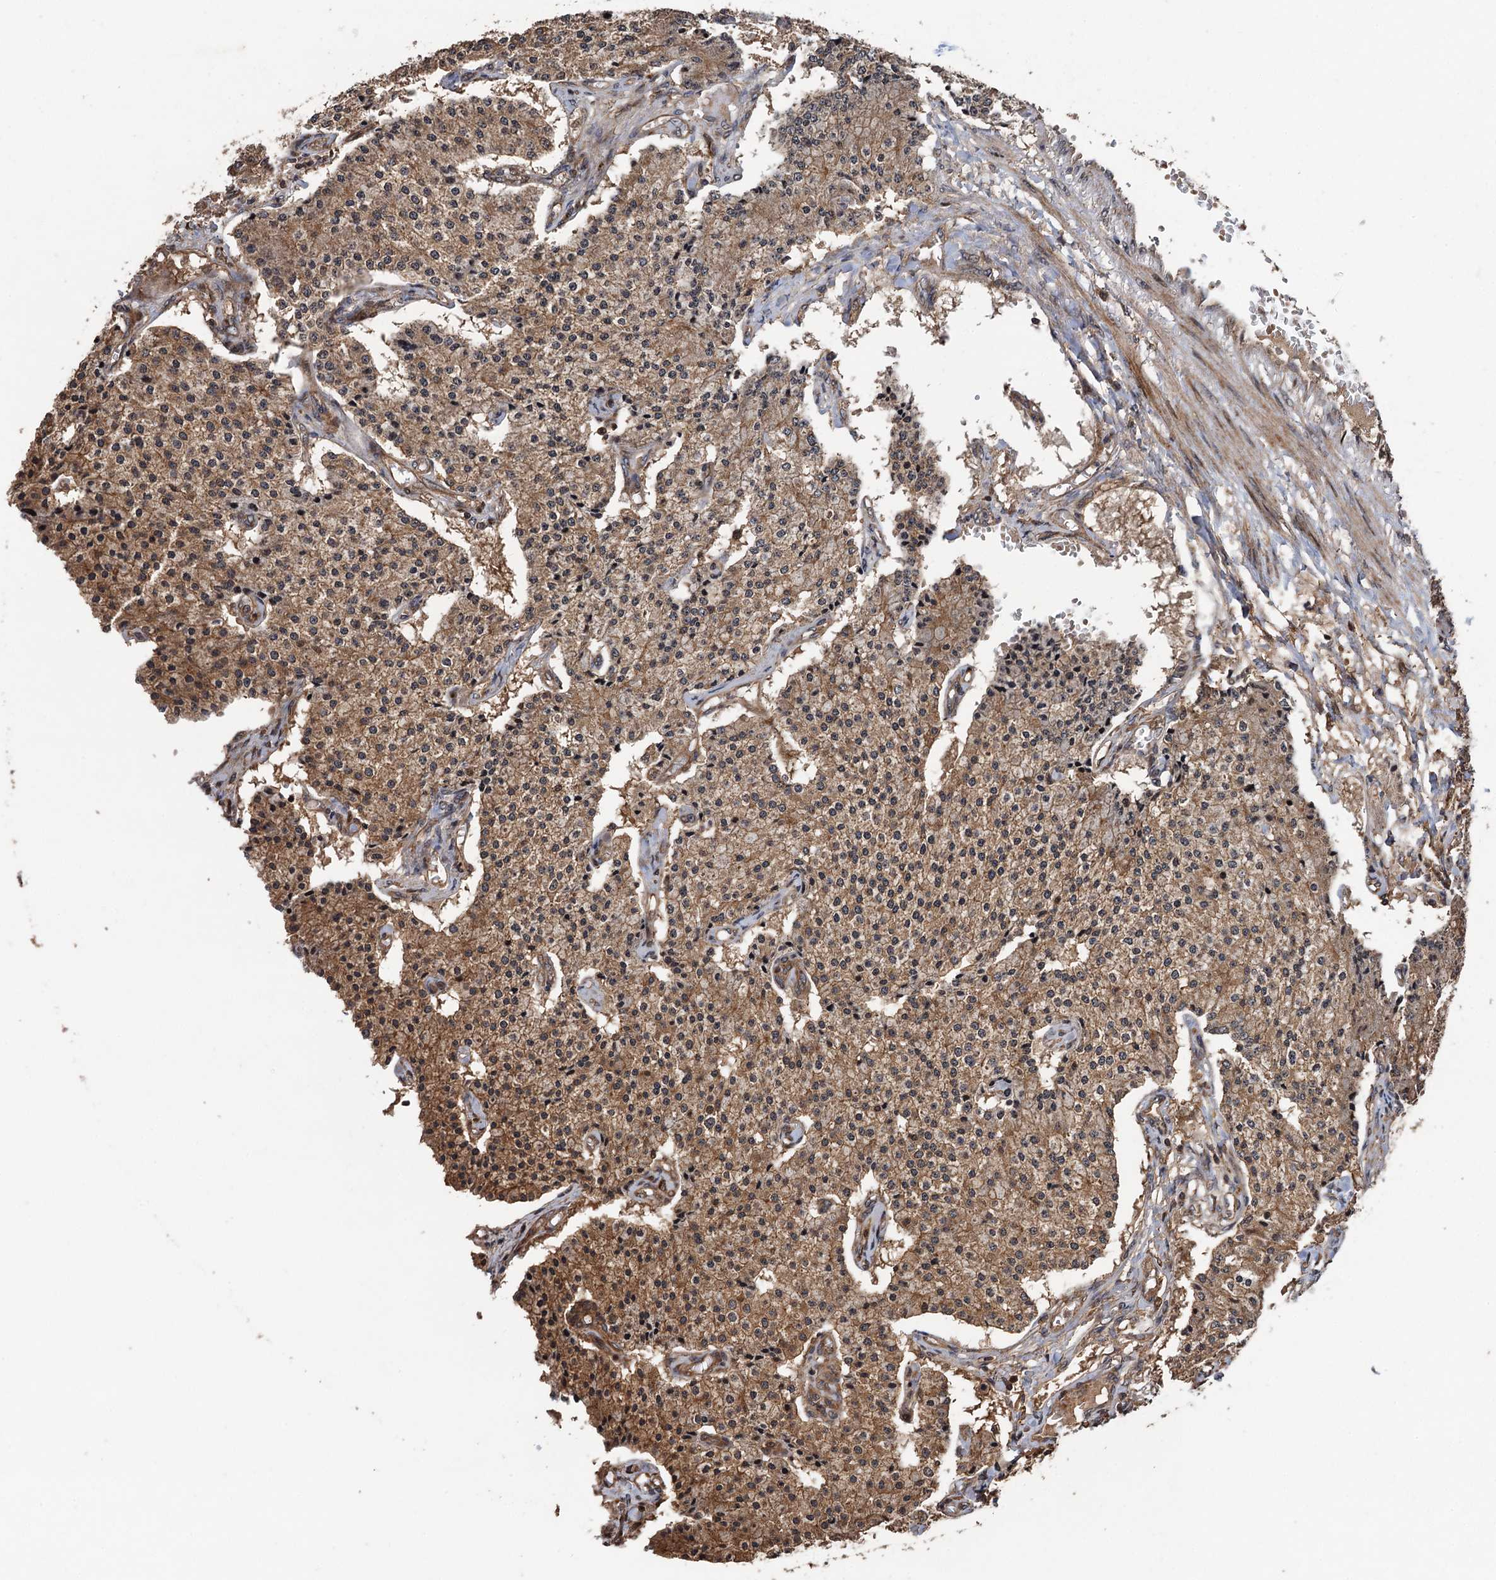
{"staining": {"intensity": "moderate", "quantity": ">75%", "location": "cytoplasmic/membranous"}, "tissue": "carcinoid", "cell_type": "Tumor cells", "image_type": "cancer", "snomed": [{"axis": "morphology", "description": "Carcinoid, malignant, NOS"}, {"axis": "topography", "description": "Colon"}], "caption": "Human malignant carcinoid stained for a protein (brown) displays moderate cytoplasmic/membranous positive expression in about >75% of tumor cells.", "gene": "TMEM39B", "patient": {"sex": "female", "age": 52}}